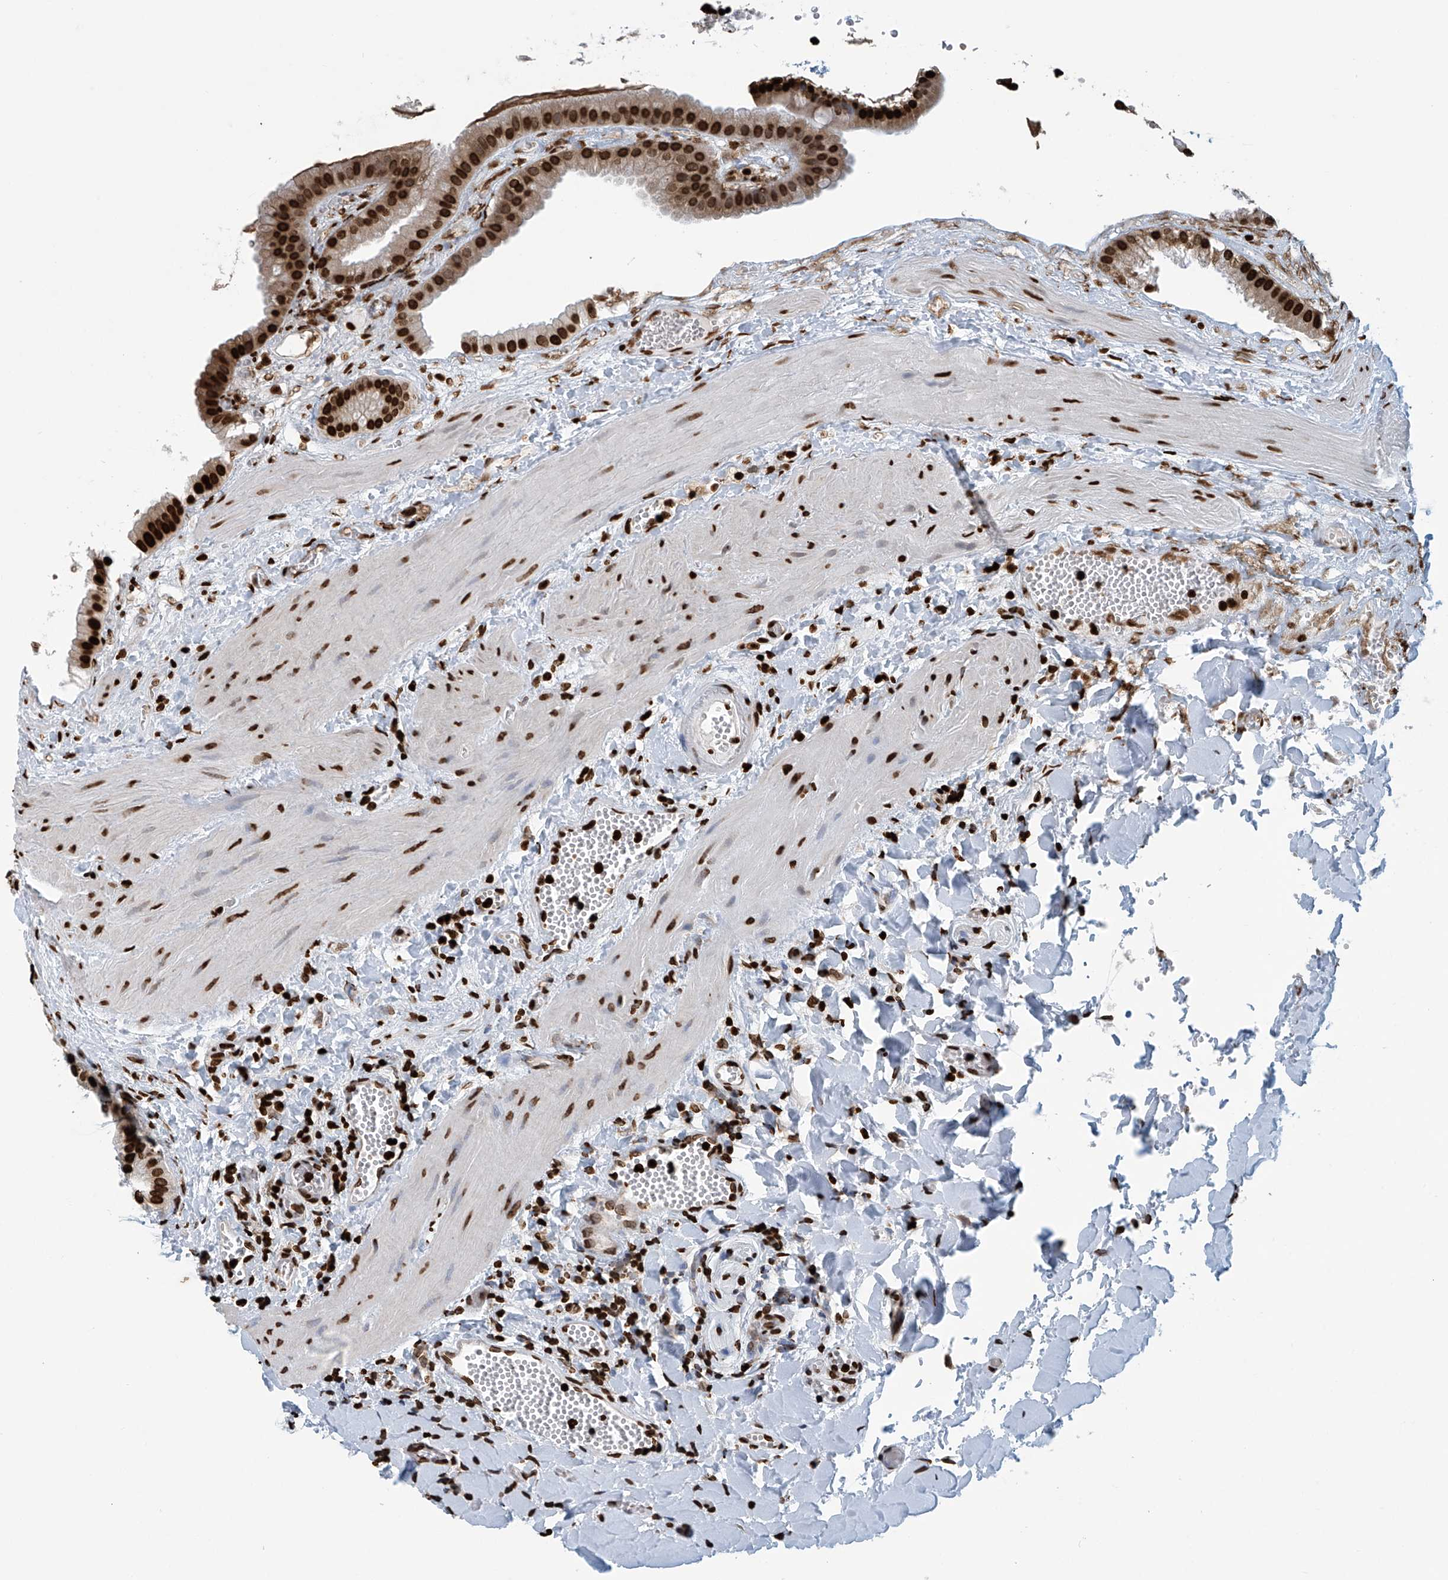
{"staining": {"intensity": "strong", "quantity": ">75%", "location": "nuclear"}, "tissue": "gallbladder", "cell_type": "Glandular cells", "image_type": "normal", "snomed": [{"axis": "morphology", "description": "Normal tissue, NOS"}, {"axis": "topography", "description": "Gallbladder"}], "caption": "Immunohistochemistry image of normal gallbladder: gallbladder stained using immunohistochemistry (IHC) demonstrates high levels of strong protein expression localized specifically in the nuclear of glandular cells, appearing as a nuclear brown color.", "gene": "DPPA2", "patient": {"sex": "male", "age": 55}}